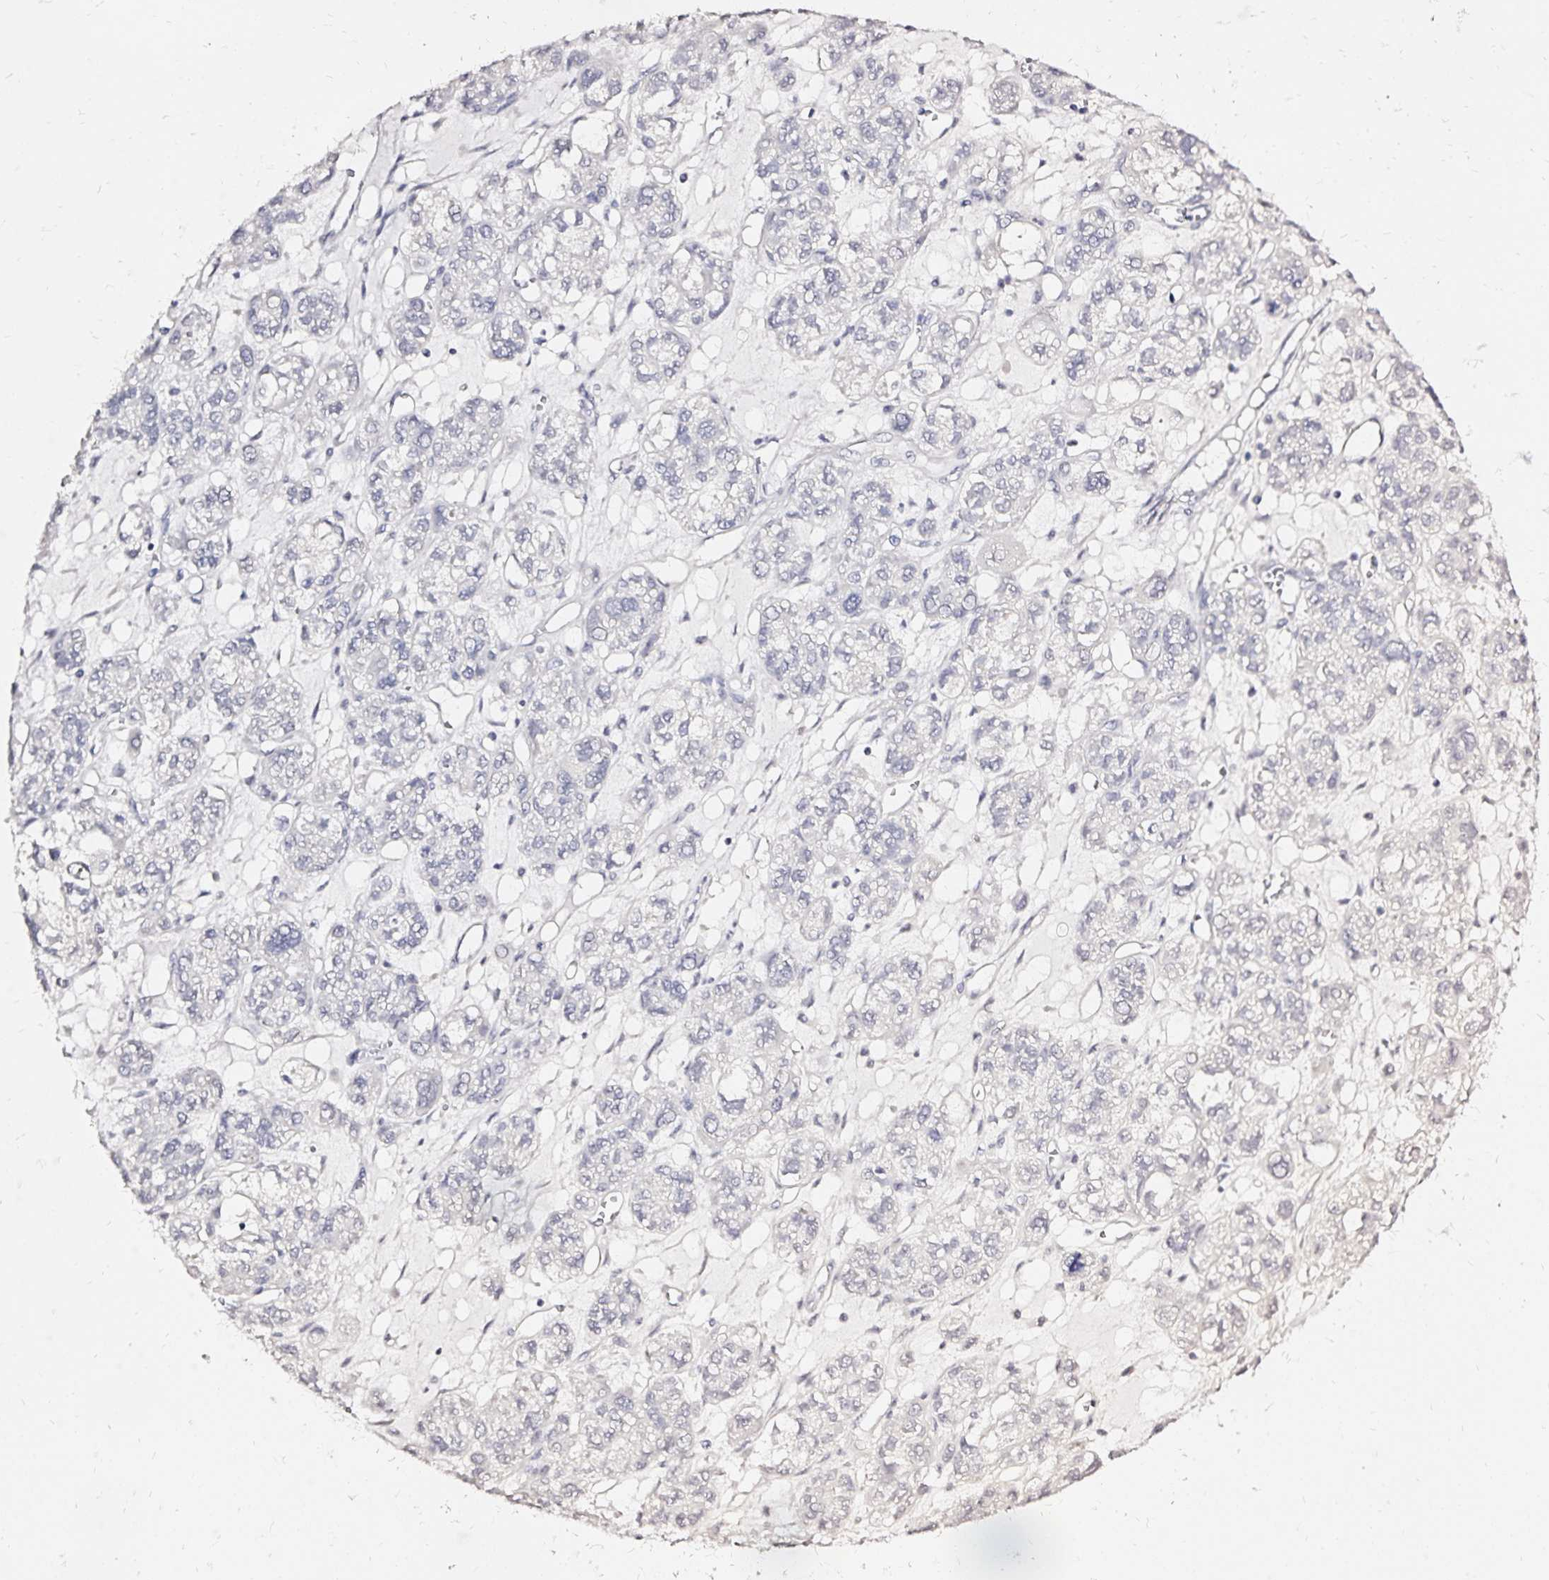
{"staining": {"intensity": "negative", "quantity": "none", "location": "none"}, "tissue": "ovarian cancer", "cell_type": "Tumor cells", "image_type": "cancer", "snomed": [{"axis": "morphology", "description": "Carcinoma, endometroid"}, {"axis": "topography", "description": "Ovary"}], "caption": "The histopathology image exhibits no significant staining in tumor cells of endometroid carcinoma (ovarian).", "gene": "SLC5A1", "patient": {"sex": "female", "age": 64}}